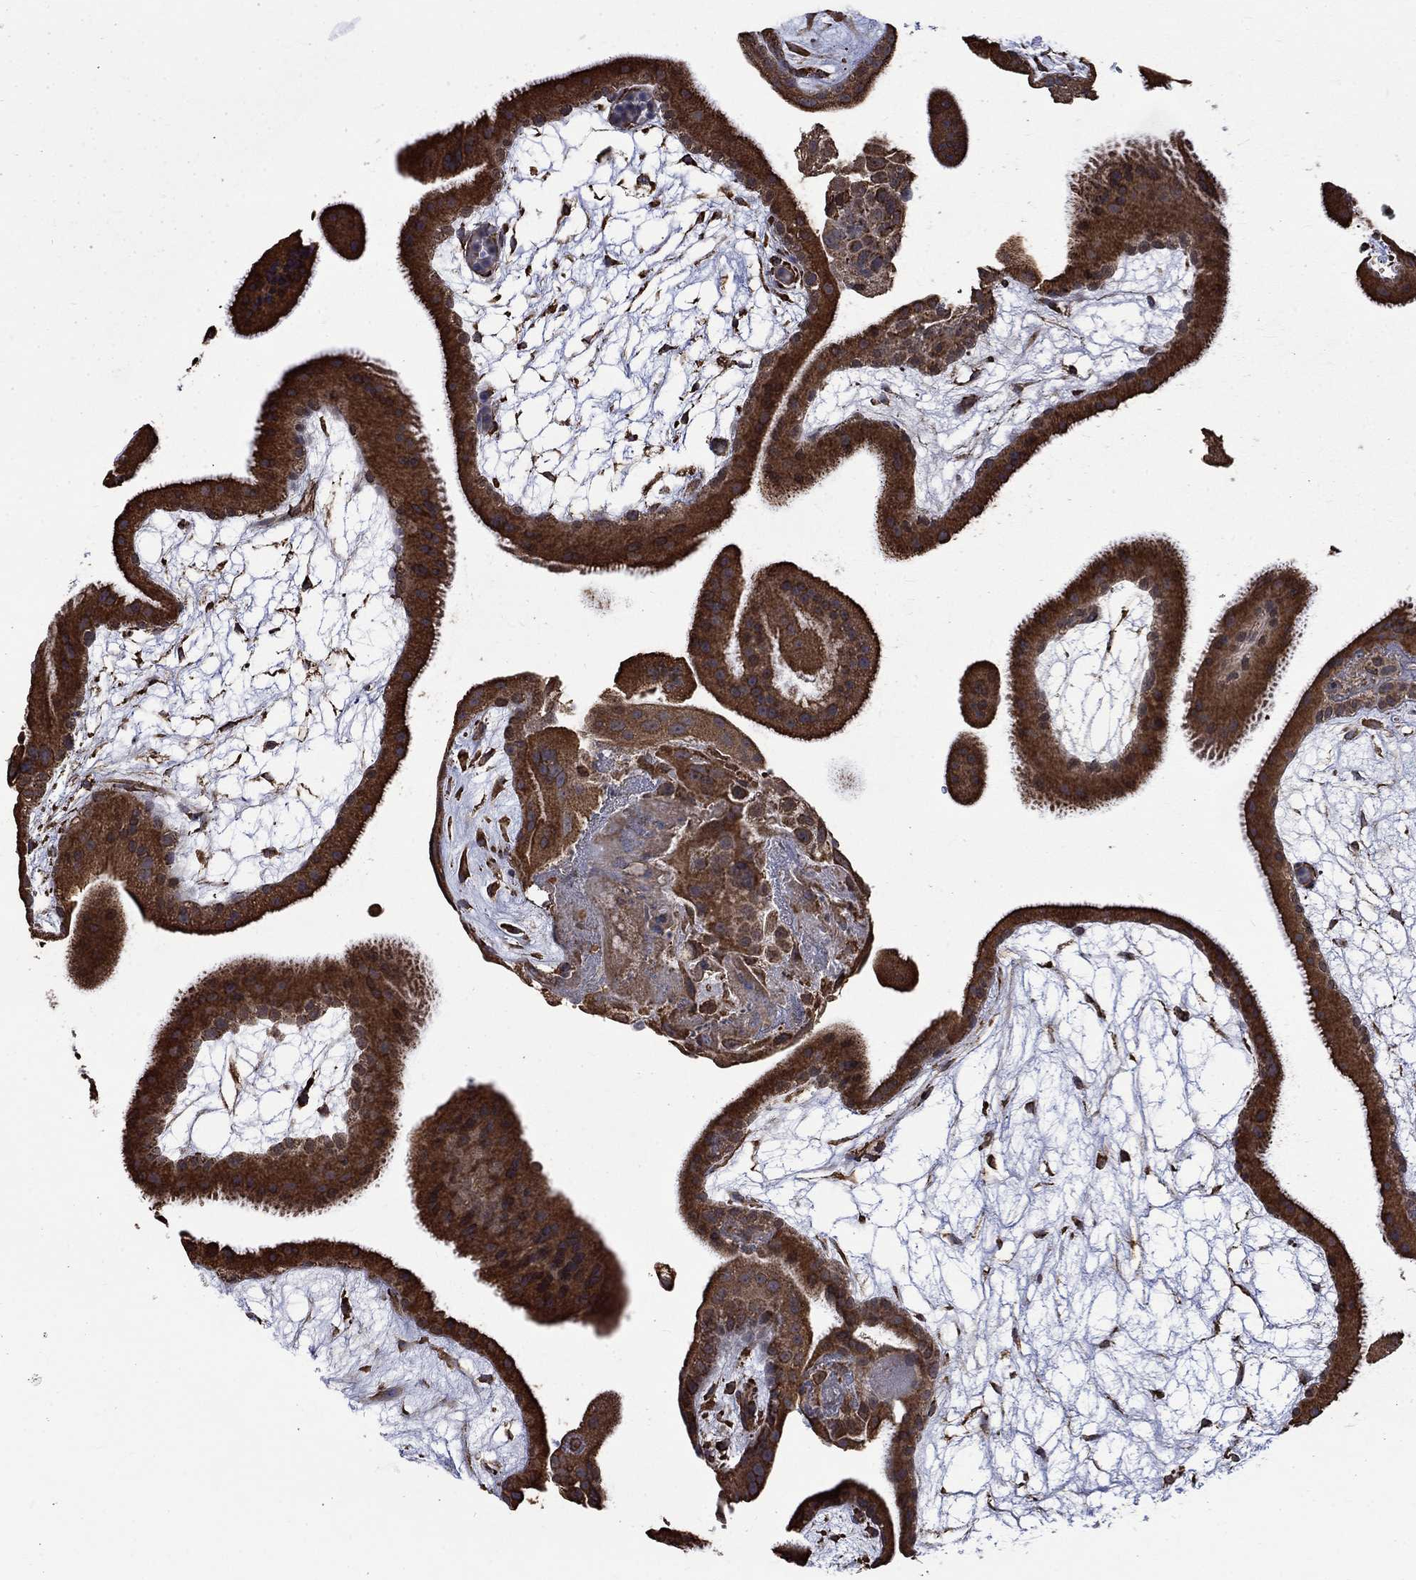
{"staining": {"intensity": "moderate", "quantity": ">75%", "location": "cytoplasmic/membranous"}, "tissue": "placenta", "cell_type": "Decidual cells", "image_type": "normal", "snomed": [{"axis": "morphology", "description": "Normal tissue, NOS"}, {"axis": "topography", "description": "Placenta"}], "caption": "Moderate cytoplasmic/membranous protein positivity is appreciated in about >75% of decidual cells in placenta. The staining is performed using DAB brown chromogen to label protein expression. The nuclei are counter-stained blue using hematoxylin.", "gene": "ESRRA", "patient": {"sex": "female", "age": 19}}